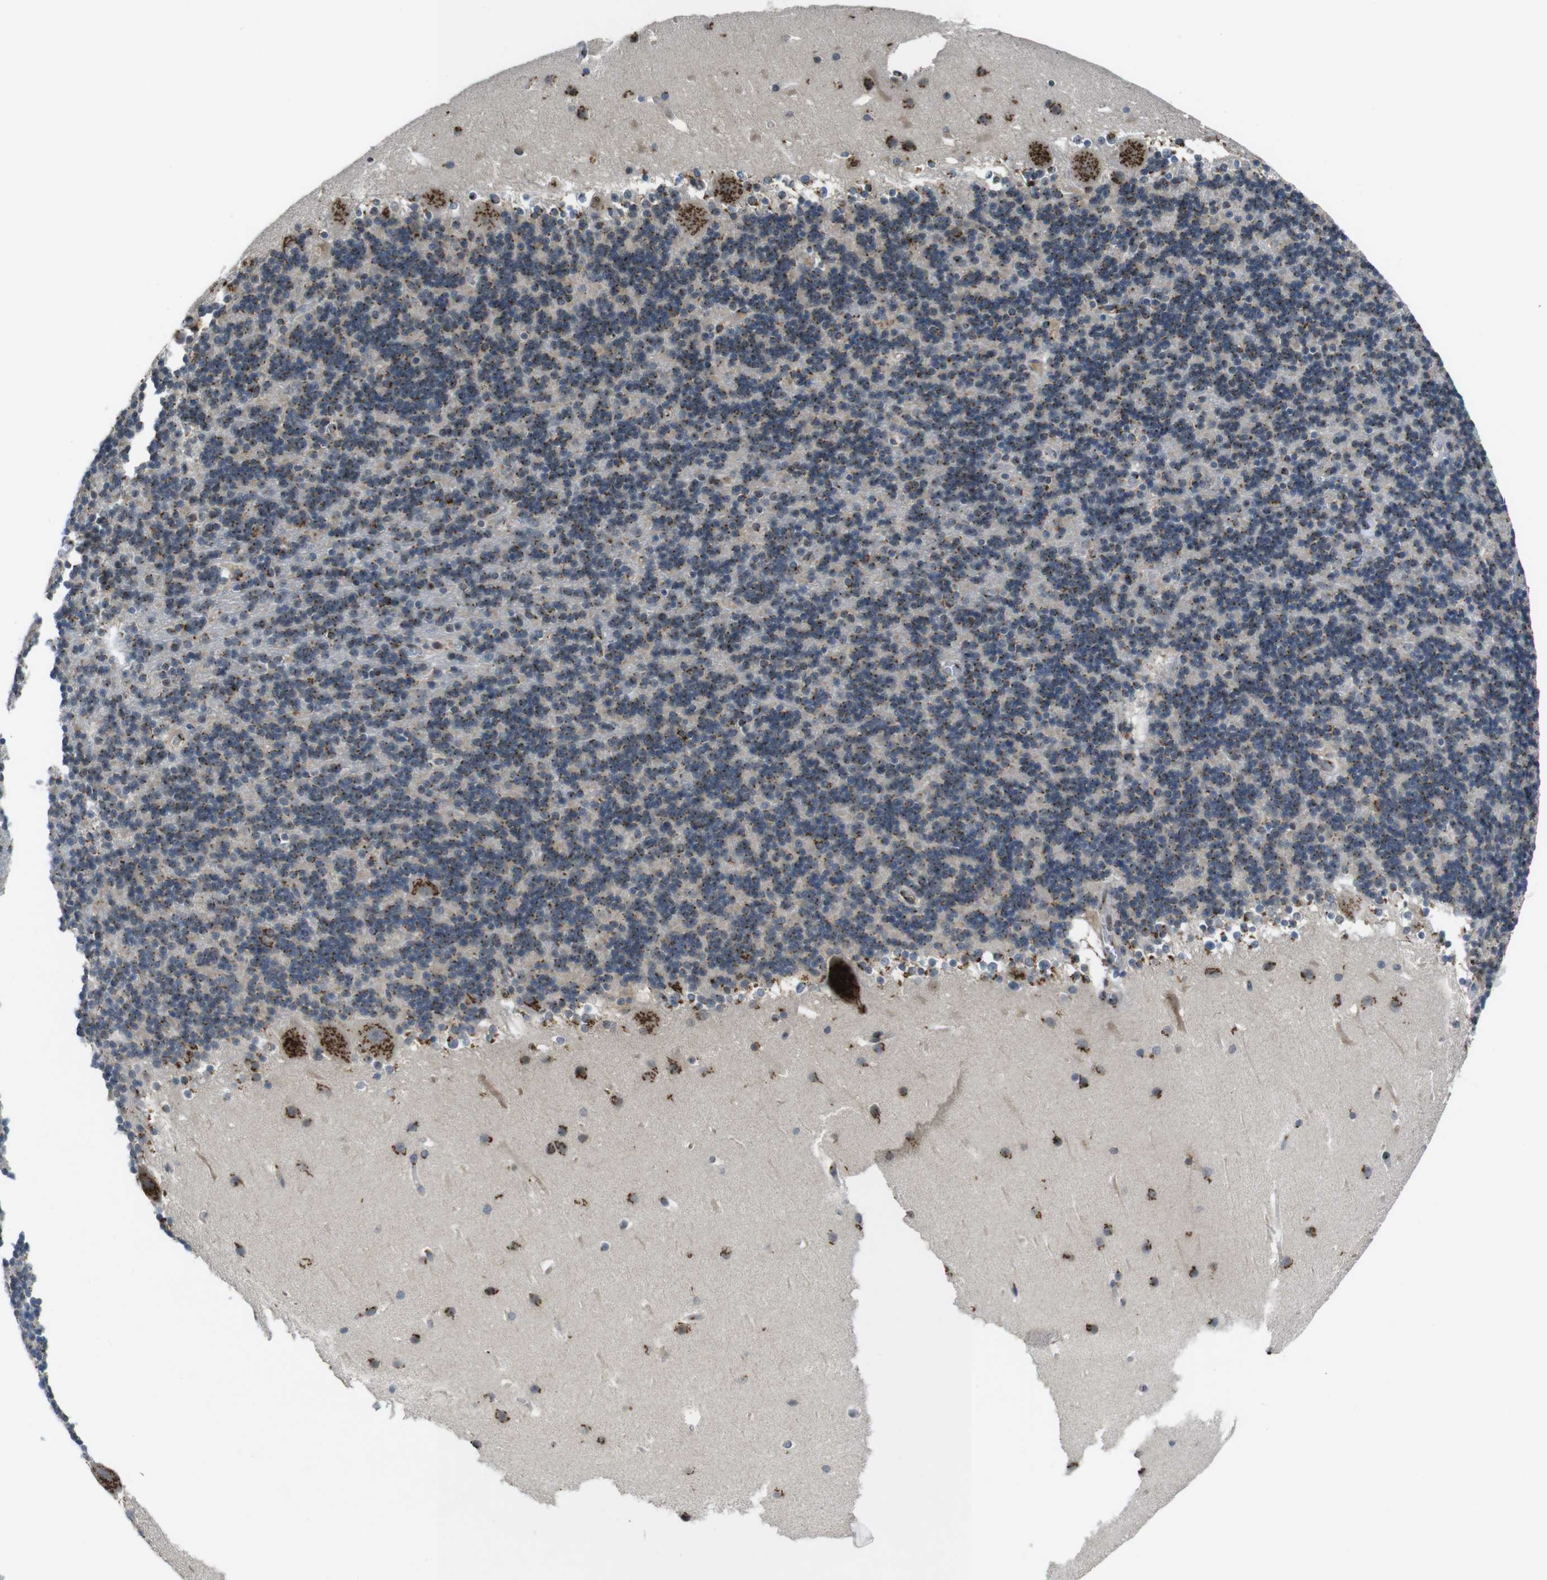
{"staining": {"intensity": "moderate", "quantity": ">75%", "location": "cytoplasmic/membranous"}, "tissue": "cerebellum", "cell_type": "Cells in granular layer", "image_type": "normal", "snomed": [{"axis": "morphology", "description": "Normal tissue, NOS"}, {"axis": "topography", "description": "Cerebellum"}], "caption": "IHC (DAB (3,3'-diaminobenzidine)) staining of unremarkable human cerebellum exhibits moderate cytoplasmic/membranous protein positivity in about >75% of cells in granular layer.", "gene": "ZFPL1", "patient": {"sex": "male", "age": 45}}